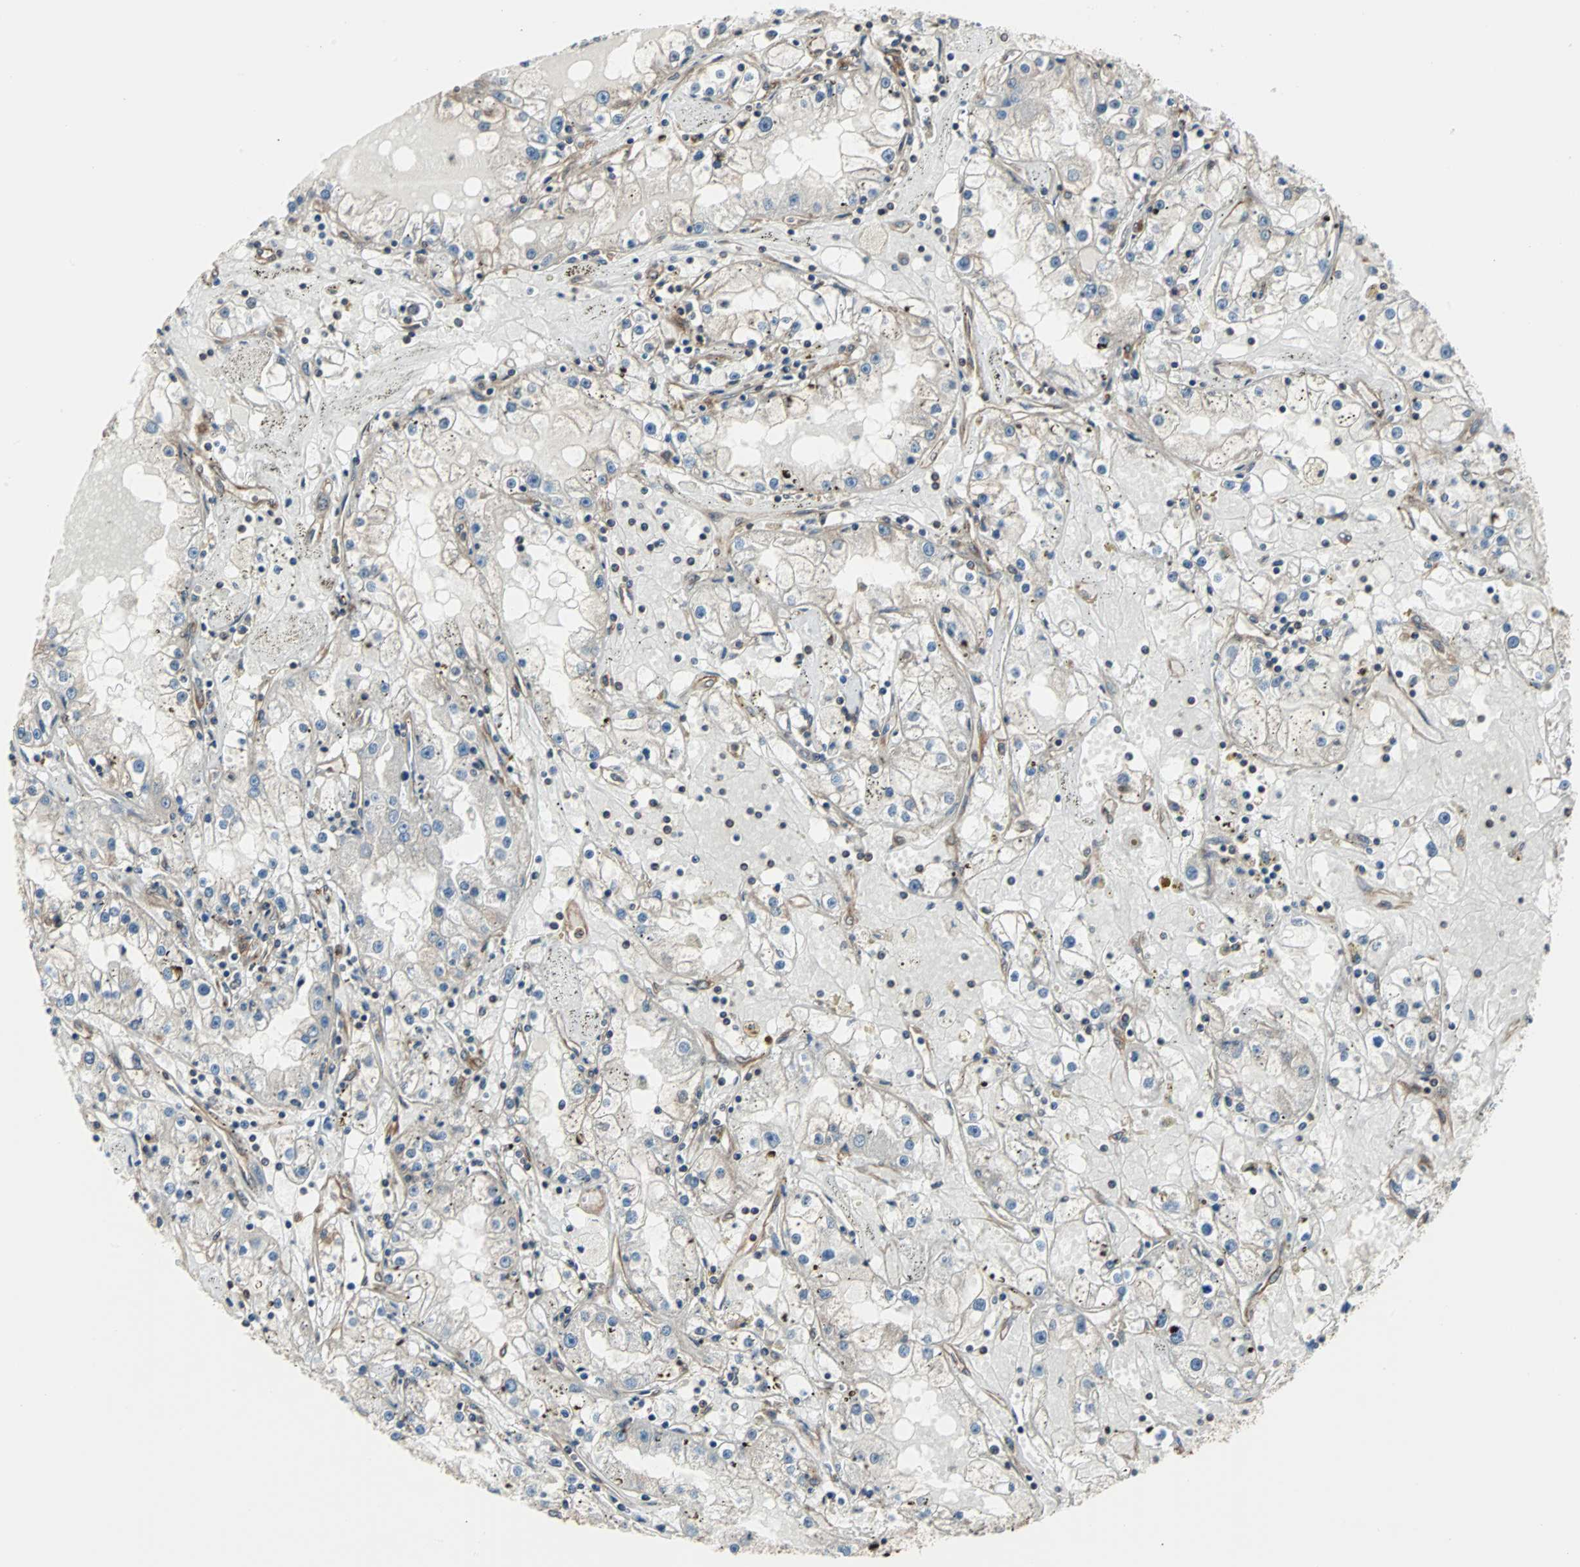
{"staining": {"intensity": "weak", "quantity": "25%-75%", "location": "cytoplasmic/membranous"}, "tissue": "renal cancer", "cell_type": "Tumor cells", "image_type": "cancer", "snomed": [{"axis": "morphology", "description": "Adenocarcinoma, NOS"}, {"axis": "topography", "description": "Kidney"}], "caption": "Renal cancer stained with IHC reveals weak cytoplasmic/membranous positivity in approximately 25%-75% of tumor cells. (DAB IHC with brightfield microscopy, high magnification).", "gene": "RELA", "patient": {"sex": "male", "age": 56}}